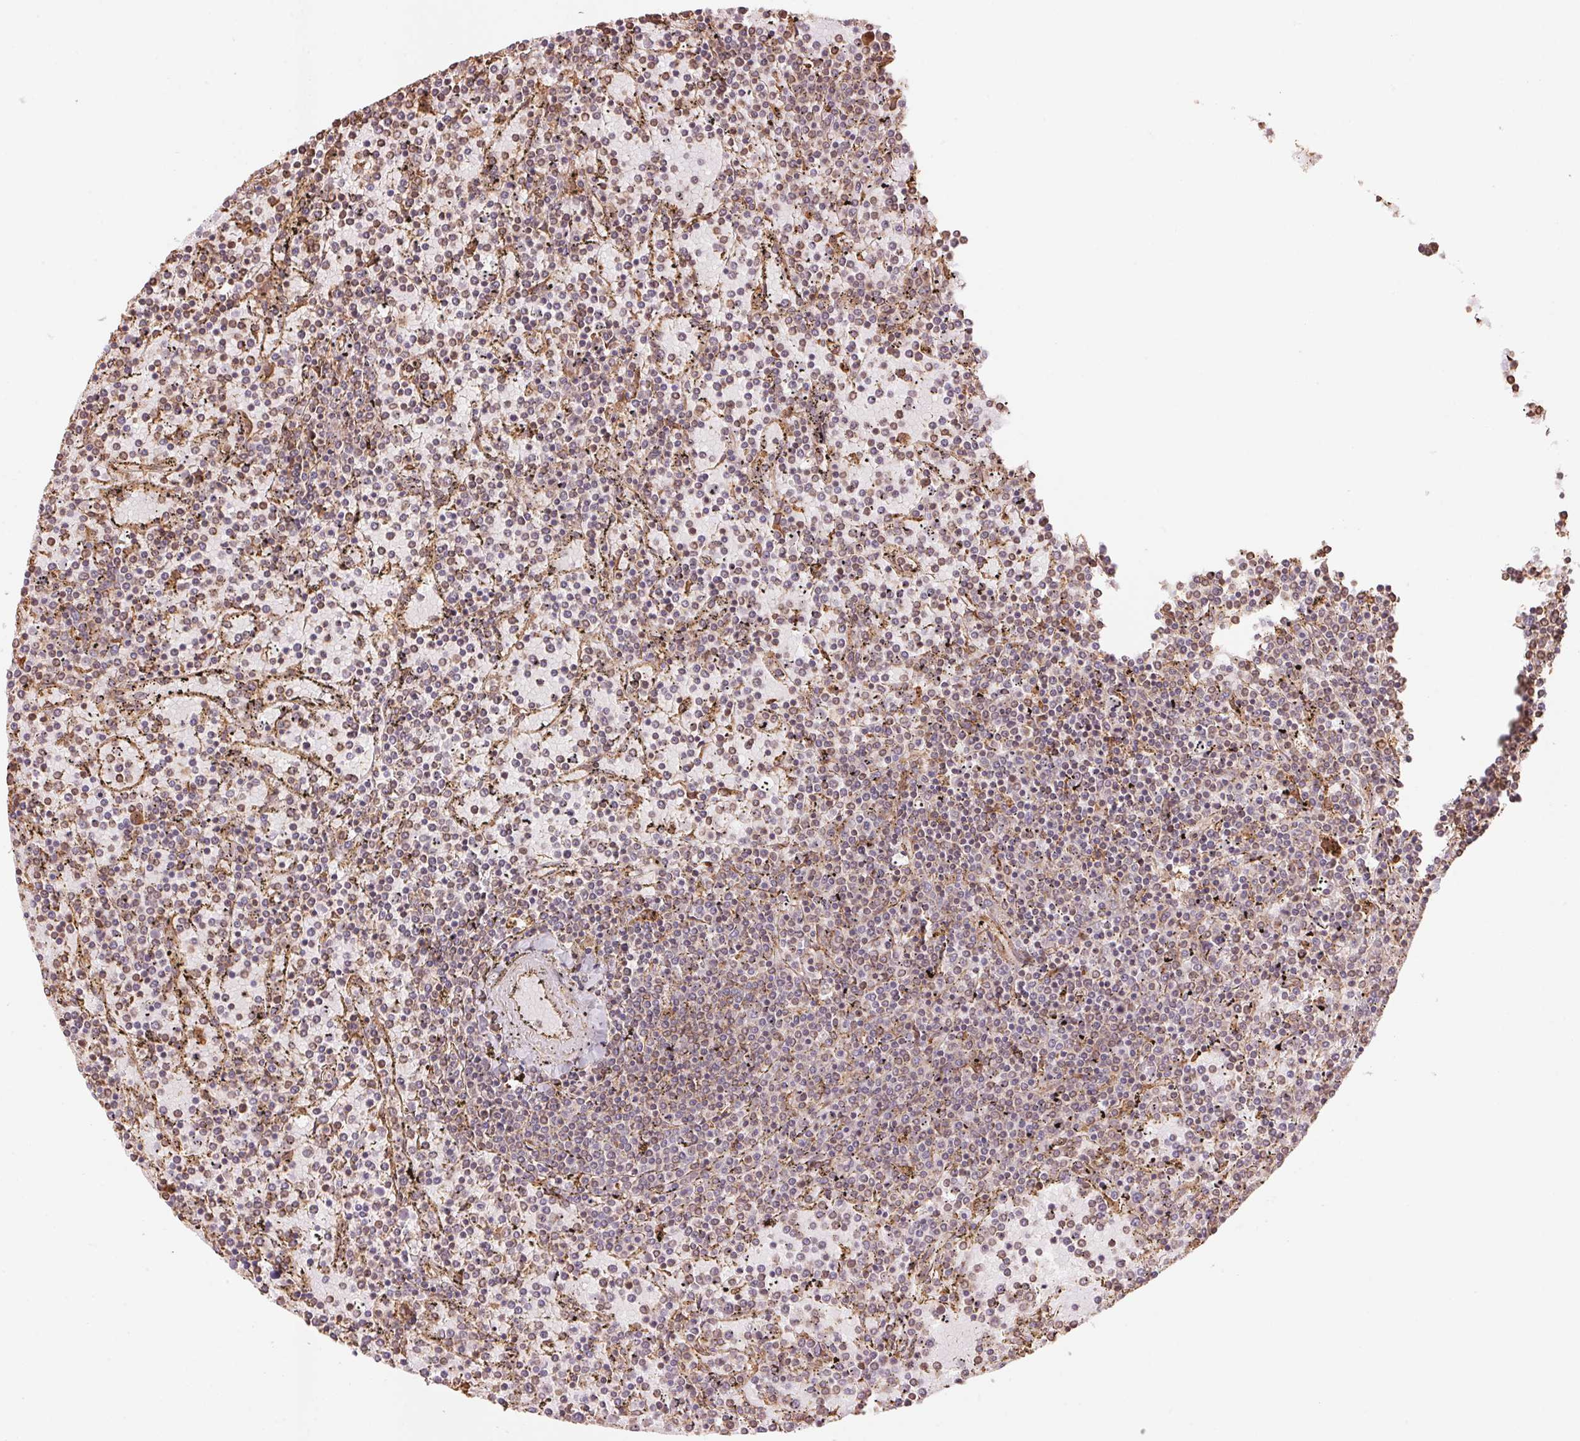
{"staining": {"intensity": "negative", "quantity": "none", "location": "none"}, "tissue": "lymphoma", "cell_type": "Tumor cells", "image_type": "cancer", "snomed": [{"axis": "morphology", "description": "Malignant lymphoma, non-Hodgkin's type, Low grade"}, {"axis": "topography", "description": "Spleen"}], "caption": "This is an immunohistochemistry (IHC) image of human lymphoma. There is no positivity in tumor cells.", "gene": "C6orf163", "patient": {"sex": "female", "age": 77}}